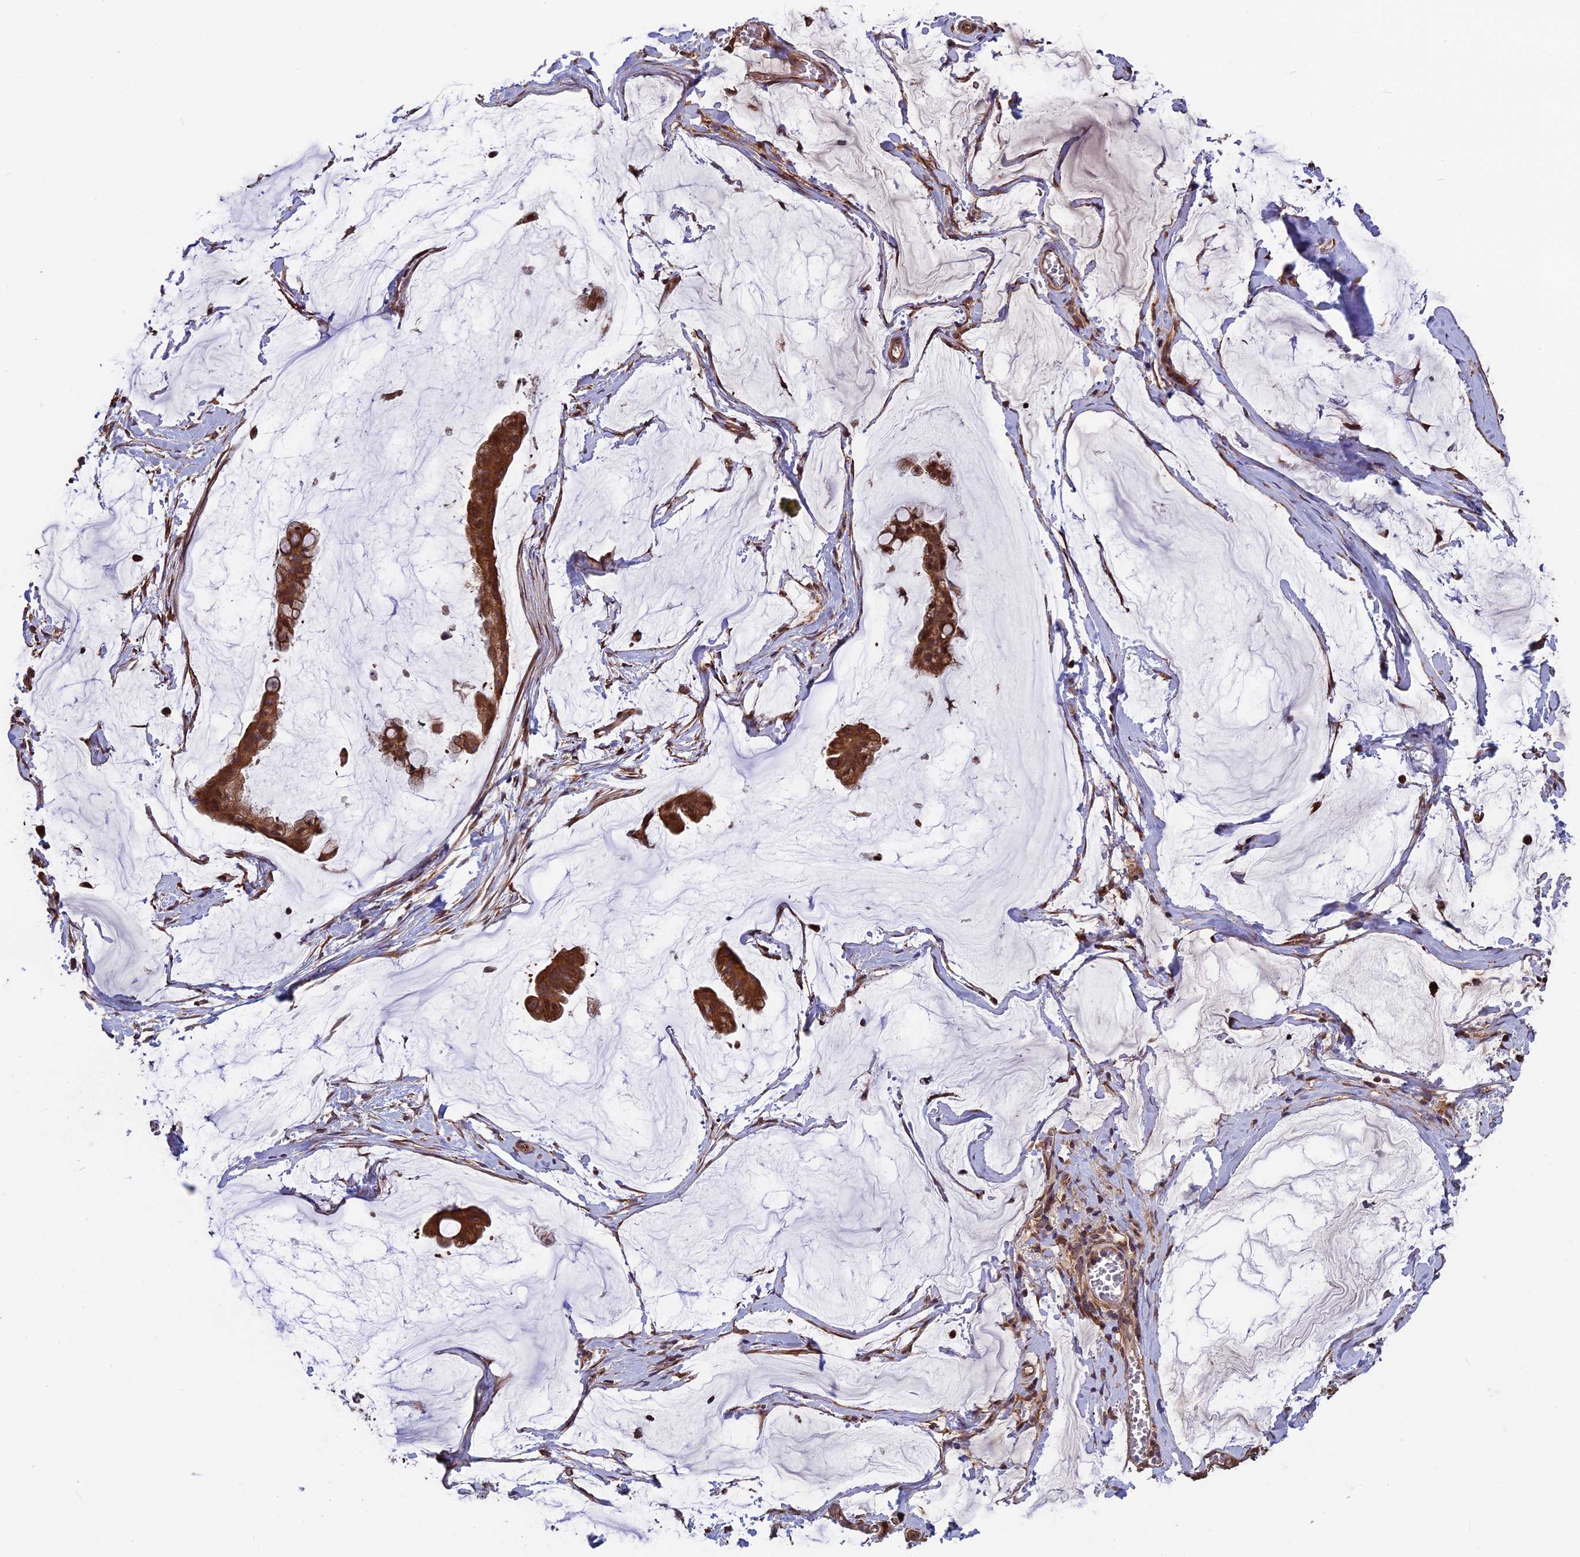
{"staining": {"intensity": "strong", "quantity": ">75%", "location": "cytoplasmic/membranous"}, "tissue": "ovarian cancer", "cell_type": "Tumor cells", "image_type": "cancer", "snomed": [{"axis": "morphology", "description": "Cystadenocarcinoma, mucinous, NOS"}, {"axis": "topography", "description": "Ovary"}], "caption": "Strong cytoplasmic/membranous expression for a protein is identified in about >75% of tumor cells of ovarian cancer using IHC.", "gene": "VWA3A", "patient": {"sex": "female", "age": 73}}